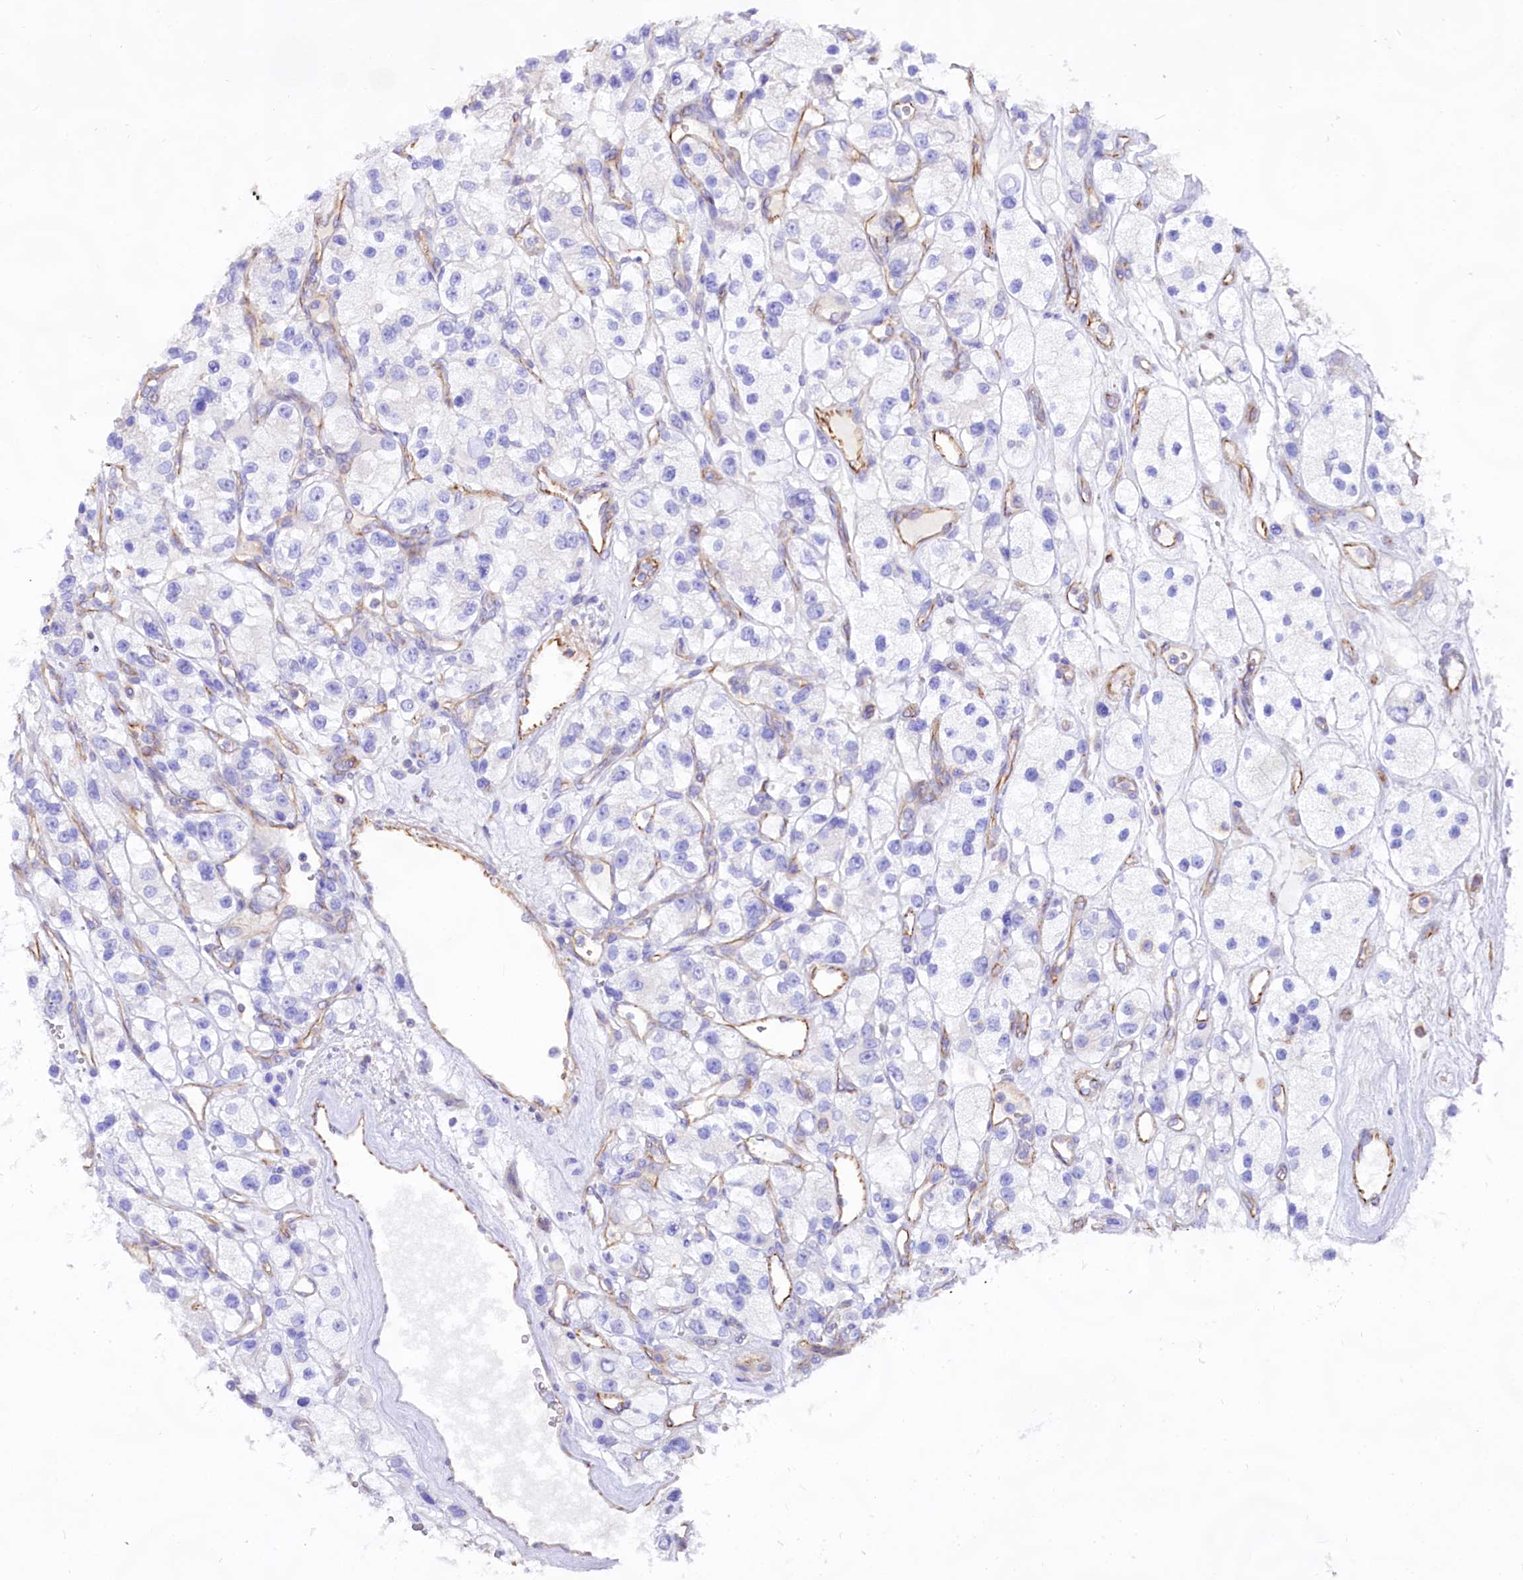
{"staining": {"intensity": "negative", "quantity": "none", "location": "none"}, "tissue": "renal cancer", "cell_type": "Tumor cells", "image_type": "cancer", "snomed": [{"axis": "morphology", "description": "Adenocarcinoma, NOS"}, {"axis": "topography", "description": "Kidney"}], "caption": "DAB immunohistochemical staining of human renal cancer (adenocarcinoma) reveals no significant positivity in tumor cells.", "gene": "CD99", "patient": {"sex": "female", "age": 57}}